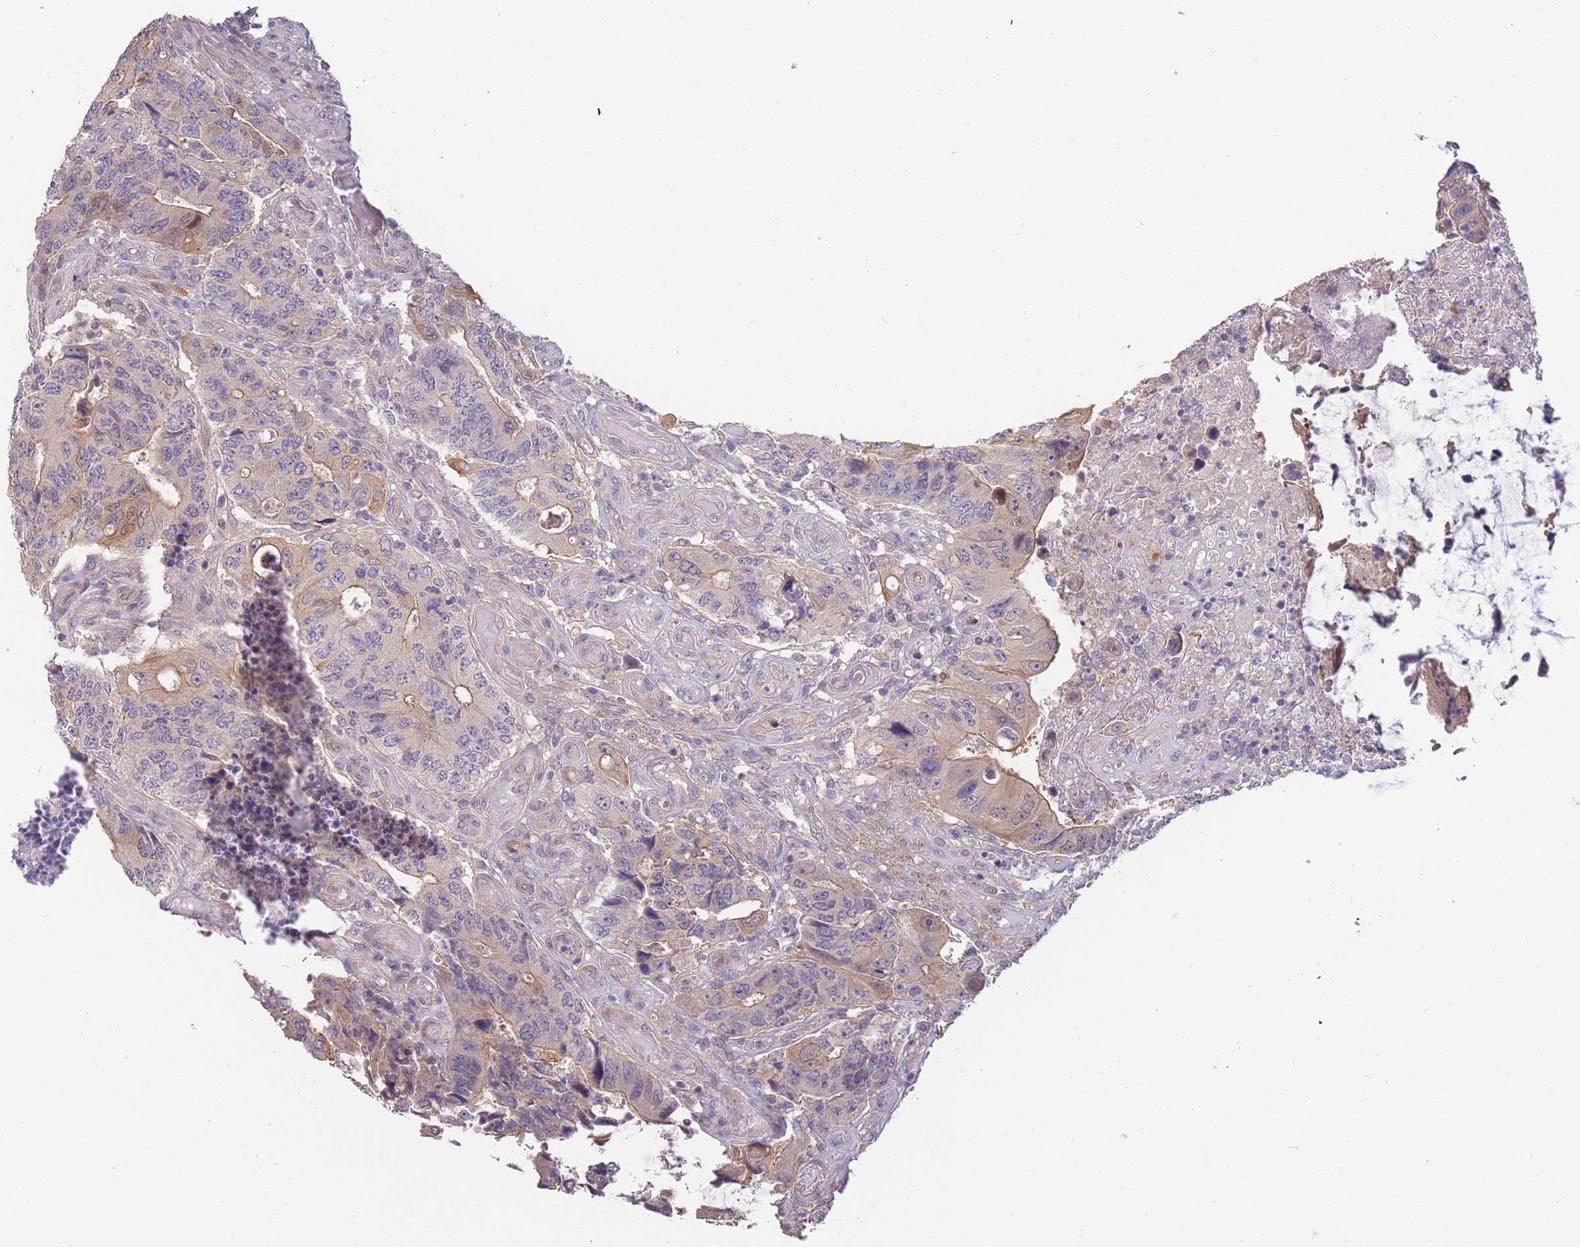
{"staining": {"intensity": "moderate", "quantity": "<25%", "location": "cytoplasmic/membranous"}, "tissue": "colorectal cancer", "cell_type": "Tumor cells", "image_type": "cancer", "snomed": [{"axis": "morphology", "description": "Adenocarcinoma, NOS"}, {"axis": "topography", "description": "Colon"}], "caption": "Approximately <25% of tumor cells in human adenocarcinoma (colorectal) exhibit moderate cytoplasmic/membranous protein staining as visualized by brown immunohistochemical staining.", "gene": "SMC6", "patient": {"sex": "male", "age": 87}}